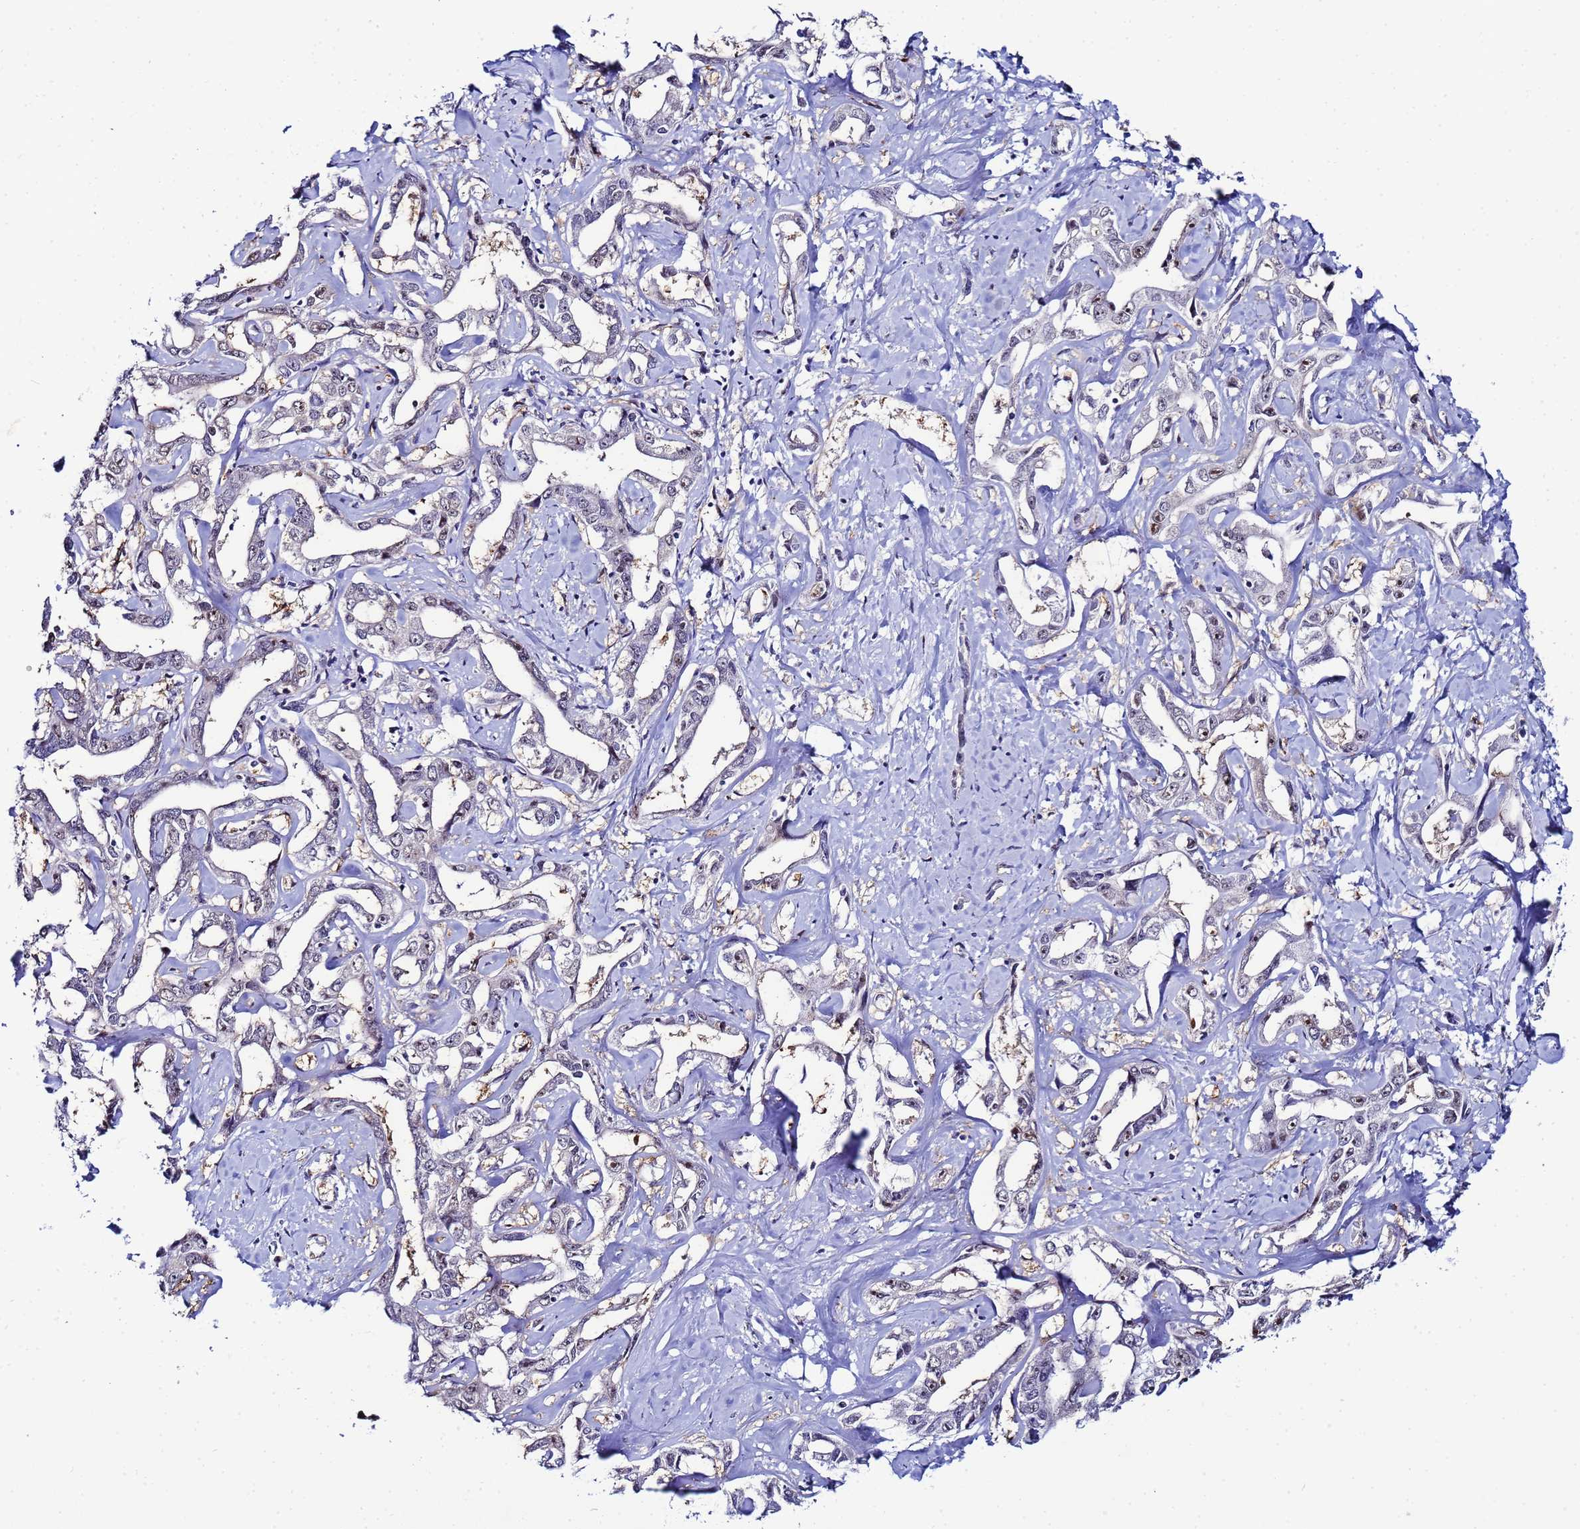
{"staining": {"intensity": "moderate", "quantity": "<25%", "location": "nuclear"}, "tissue": "liver cancer", "cell_type": "Tumor cells", "image_type": "cancer", "snomed": [{"axis": "morphology", "description": "Cholangiocarcinoma"}, {"axis": "topography", "description": "Liver"}], "caption": "Liver cancer was stained to show a protein in brown. There is low levels of moderate nuclear positivity in approximately <25% of tumor cells.", "gene": "SLC25A37", "patient": {"sex": "male", "age": 59}}